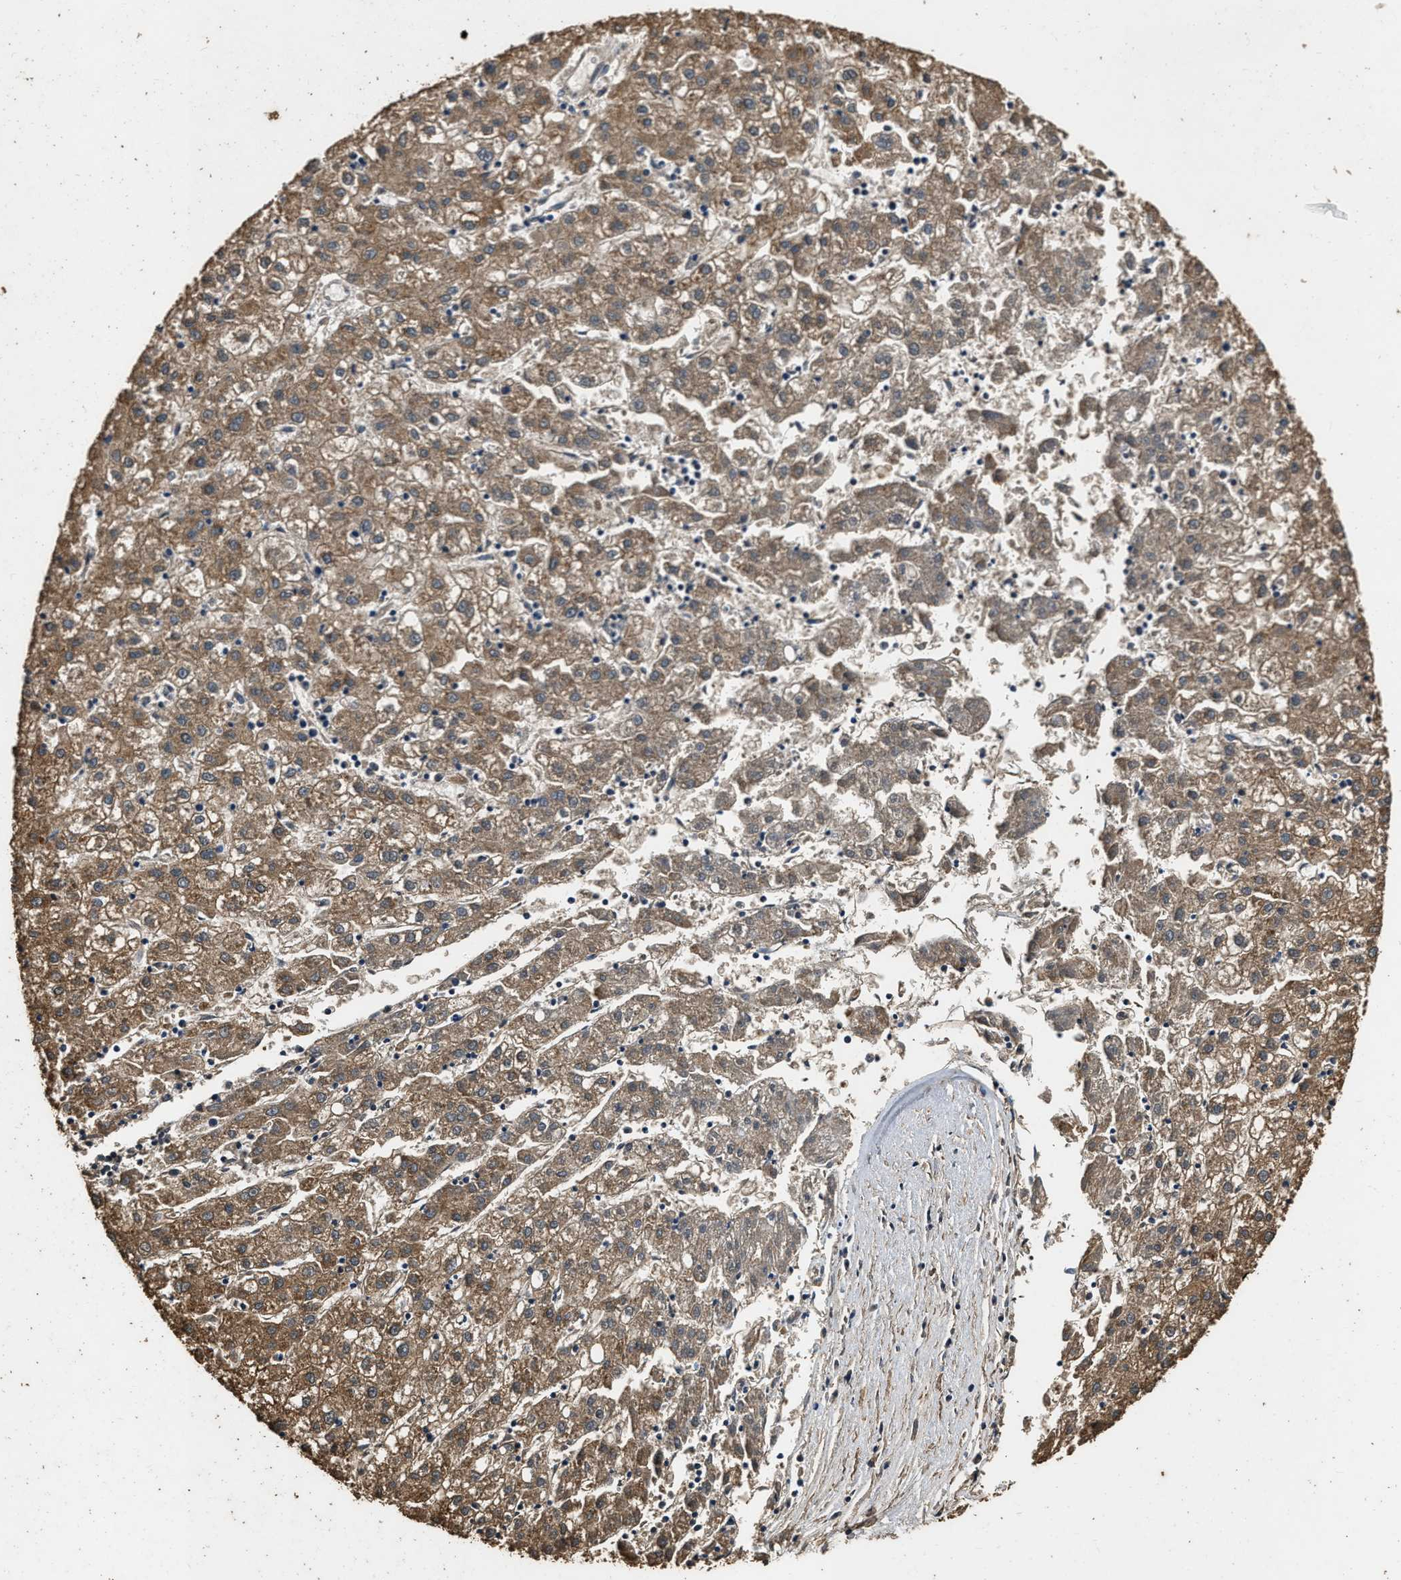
{"staining": {"intensity": "moderate", "quantity": ">75%", "location": "cytoplasmic/membranous"}, "tissue": "liver cancer", "cell_type": "Tumor cells", "image_type": "cancer", "snomed": [{"axis": "morphology", "description": "Carcinoma, Hepatocellular, NOS"}, {"axis": "topography", "description": "Liver"}], "caption": "This is a photomicrograph of IHC staining of liver cancer (hepatocellular carcinoma), which shows moderate staining in the cytoplasmic/membranous of tumor cells.", "gene": "MIB1", "patient": {"sex": "male", "age": 72}}